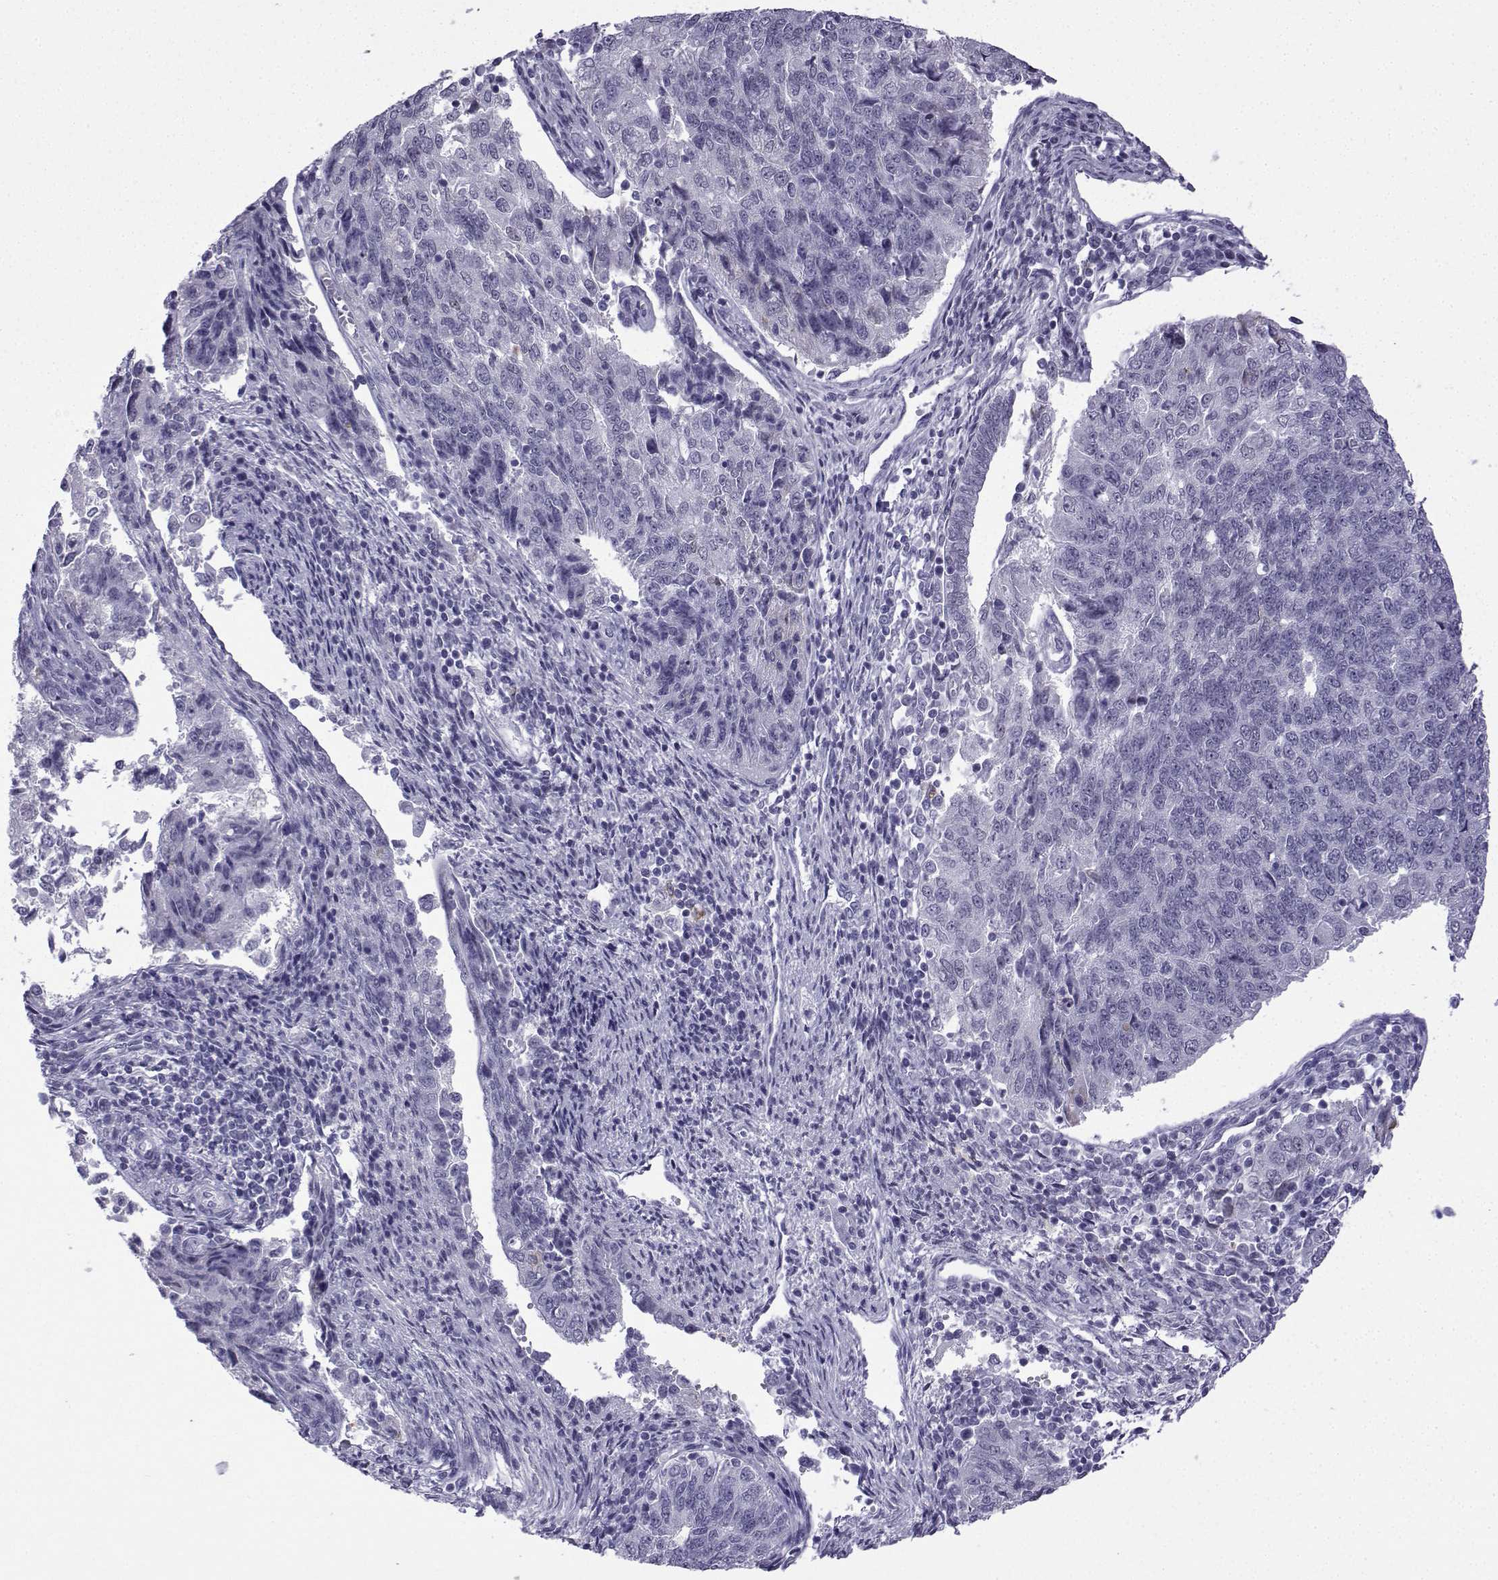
{"staining": {"intensity": "weak", "quantity": "<25%", "location": "cytoplasmic/membranous"}, "tissue": "endometrial cancer", "cell_type": "Tumor cells", "image_type": "cancer", "snomed": [{"axis": "morphology", "description": "Adenocarcinoma, NOS"}, {"axis": "topography", "description": "Endometrium"}], "caption": "This is a photomicrograph of IHC staining of endometrial cancer (adenocarcinoma), which shows no positivity in tumor cells.", "gene": "MRGBP", "patient": {"sex": "female", "age": 43}}